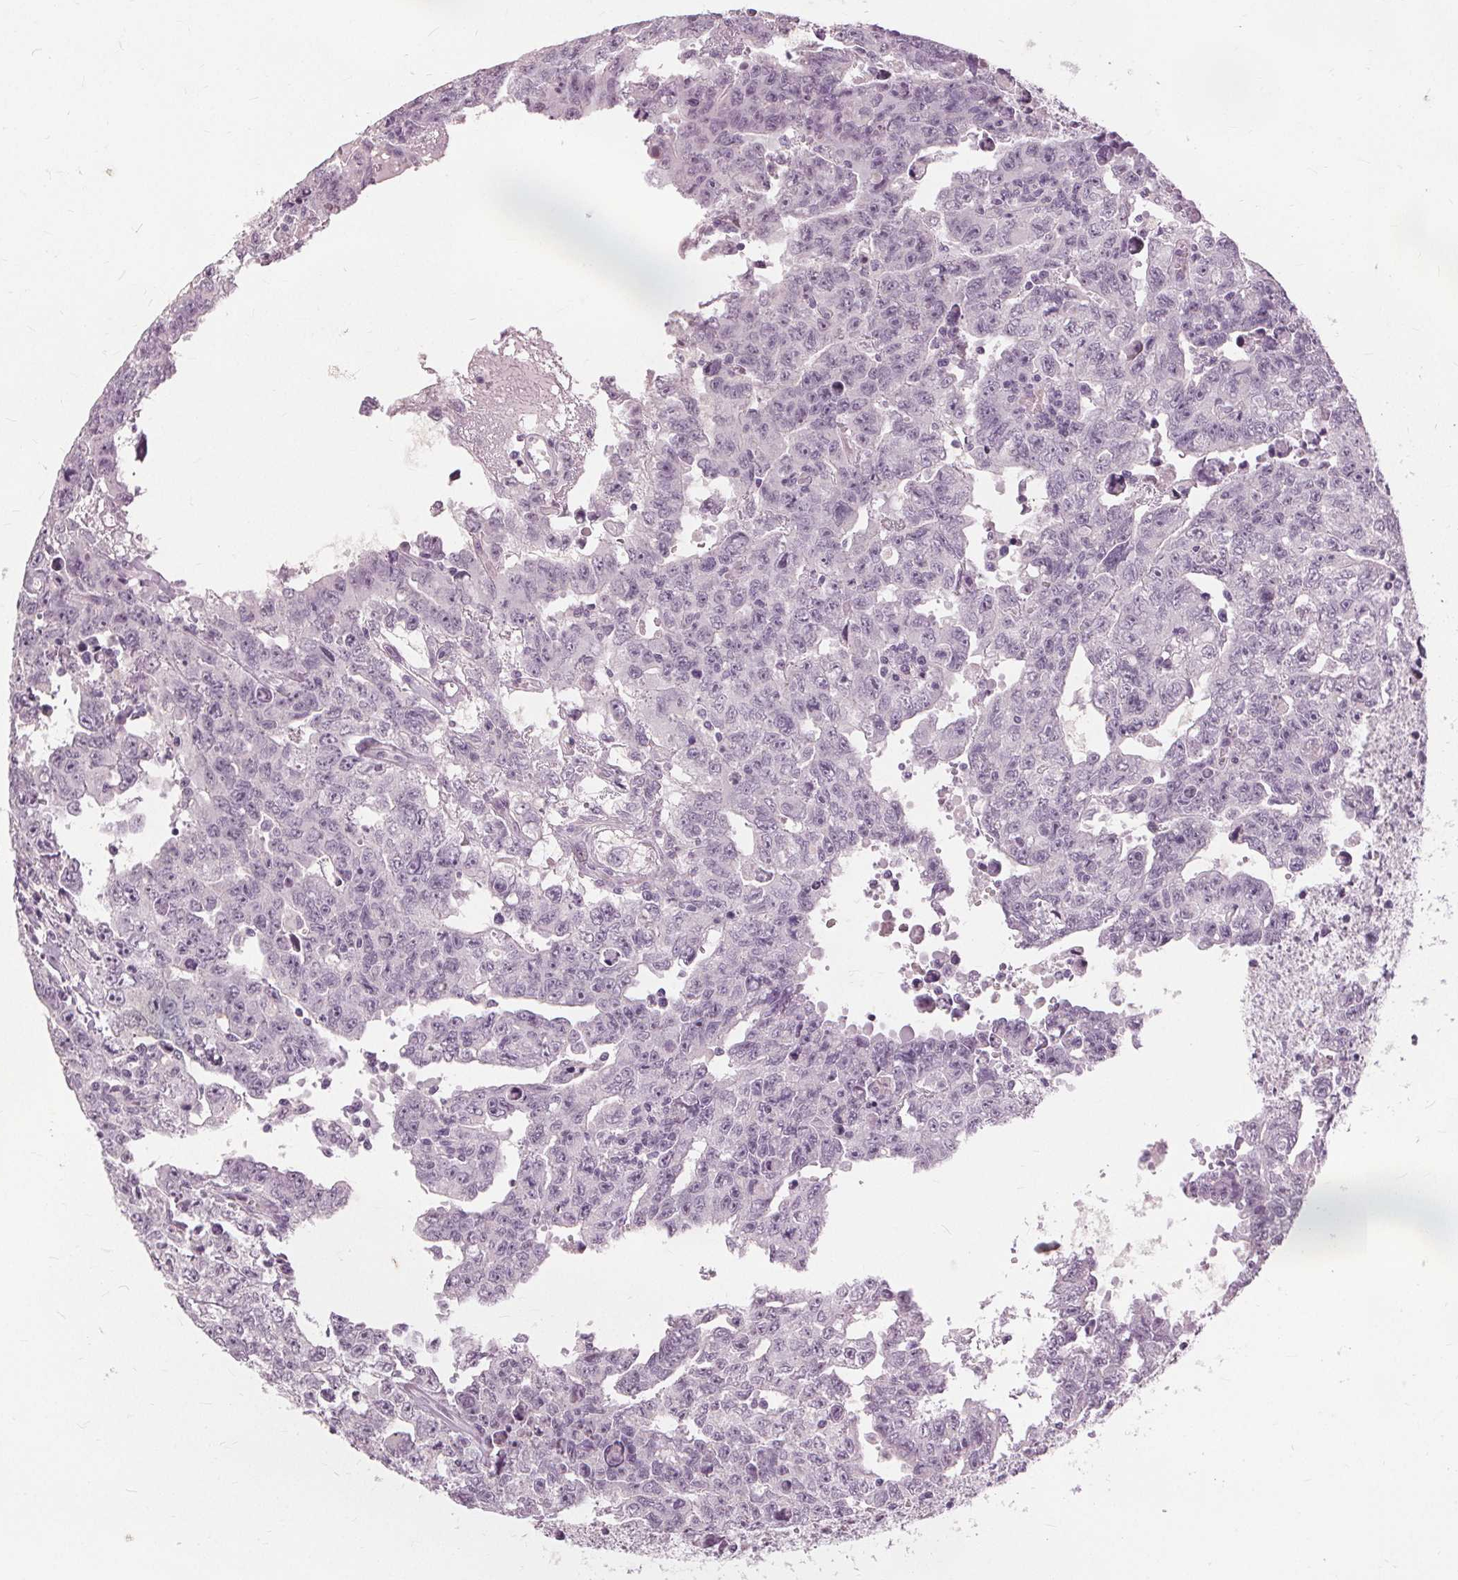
{"staining": {"intensity": "negative", "quantity": "none", "location": "none"}, "tissue": "testis cancer", "cell_type": "Tumor cells", "image_type": "cancer", "snomed": [{"axis": "morphology", "description": "Carcinoma, Embryonal, NOS"}, {"axis": "topography", "description": "Testis"}], "caption": "DAB immunohistochemical staining of embryonal carcinoma (testis) demonstrates no significant expression in tumor cells.", "gene": "SFTPD", "patient": {"sex": "male", "age": 24}}